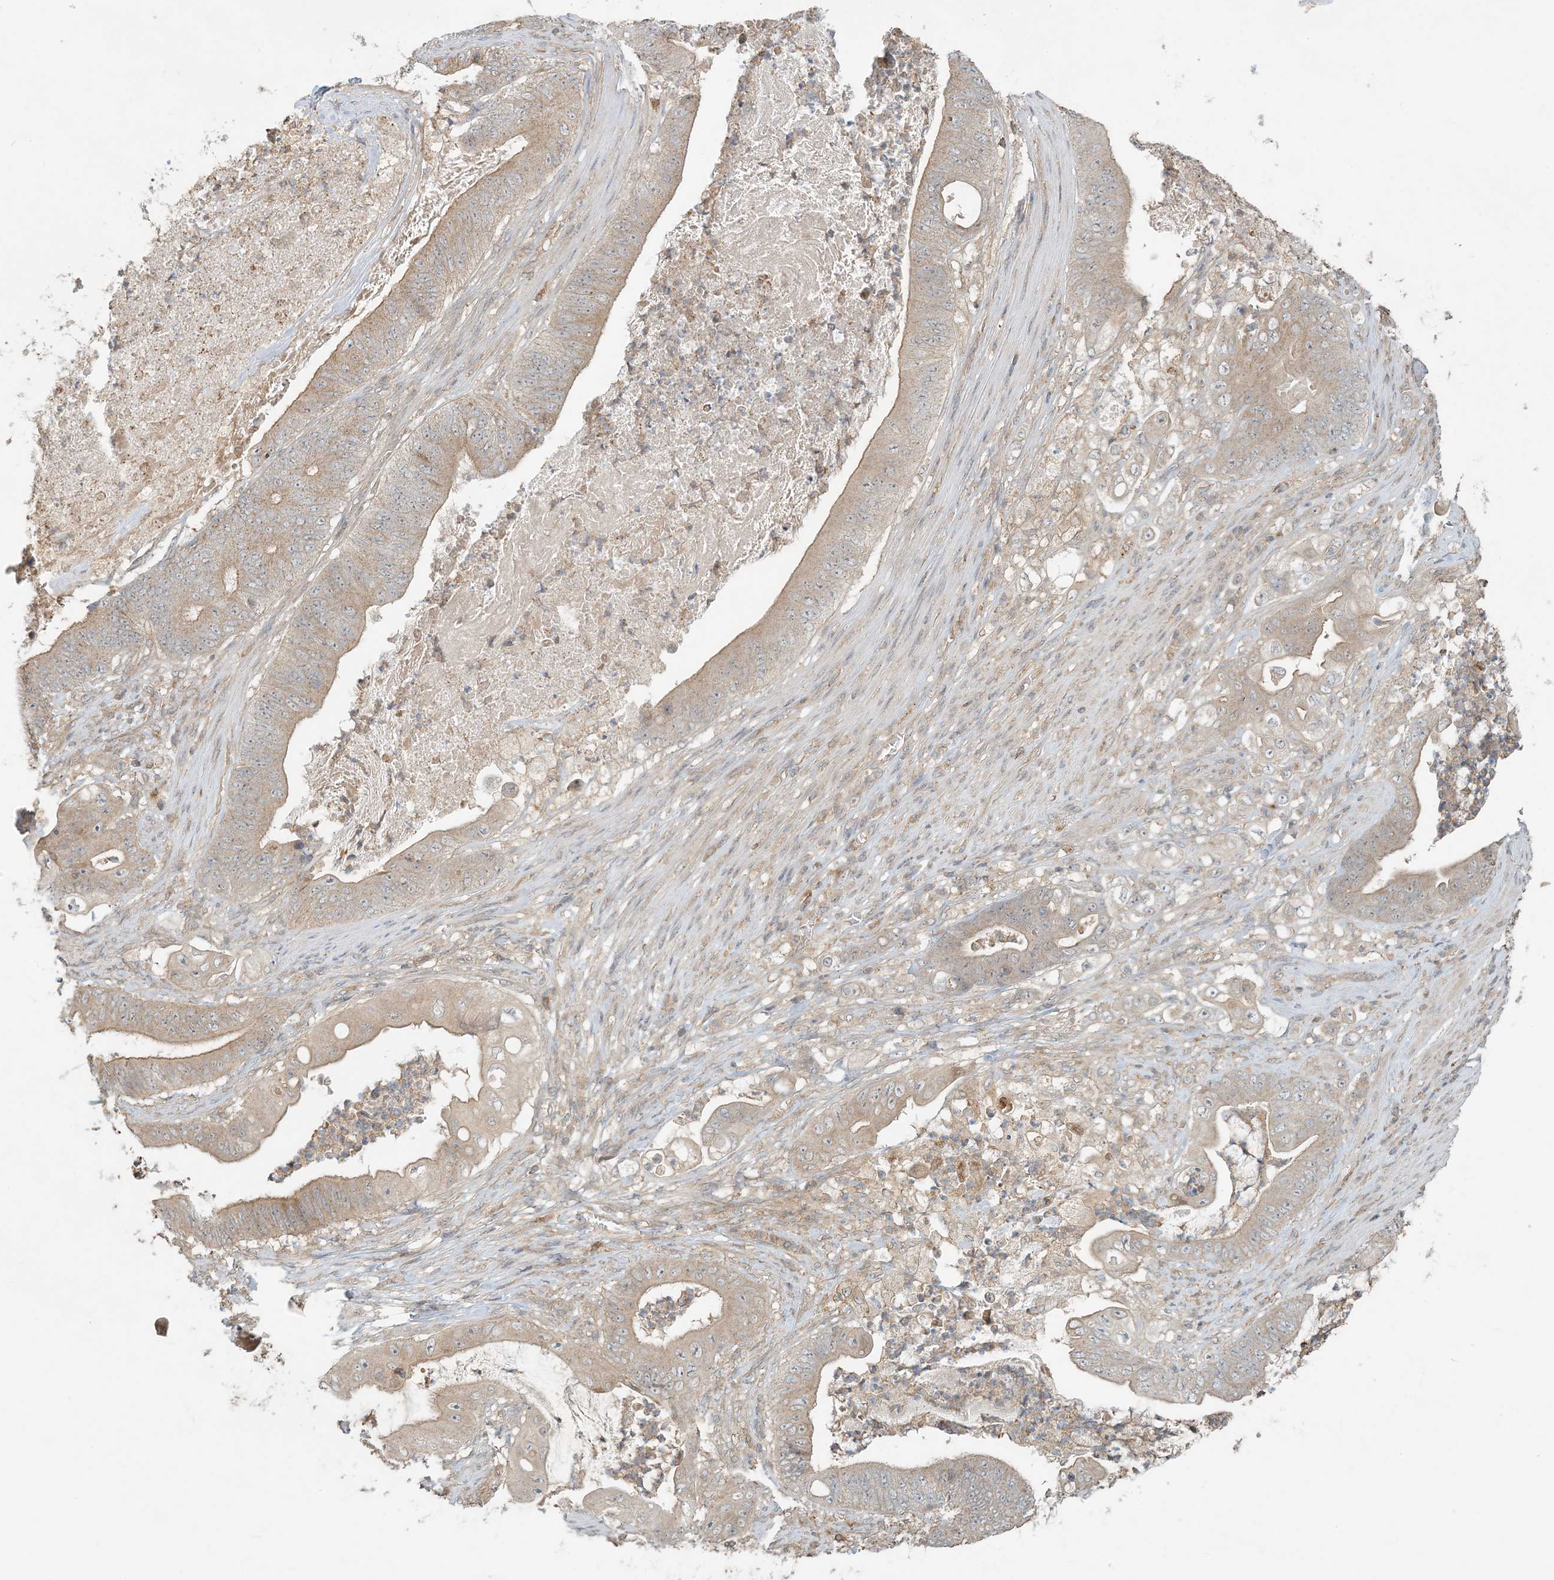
{"staining": {"intensity": "weak", "quantity": ">75%", "location": "cytoplasmic/membranous"}, "tissue": "stomach cancer", "cell_type": "Tumor cells", "image_type": "cancer", "snomed": [{"axis": "morphology", "description": "Adenocarcinoma, NOS"}, {"axis": "topography", "description": "Stomach"}], "caption": "Adenocarcinoma (stomach) was stained to show a protein in brown. There is low levels of weak cytoplasmic/membranous expression in about >75% of tumor cells.", "gene": "OBI1", "patient": {"sex": "female", "age": 73}}